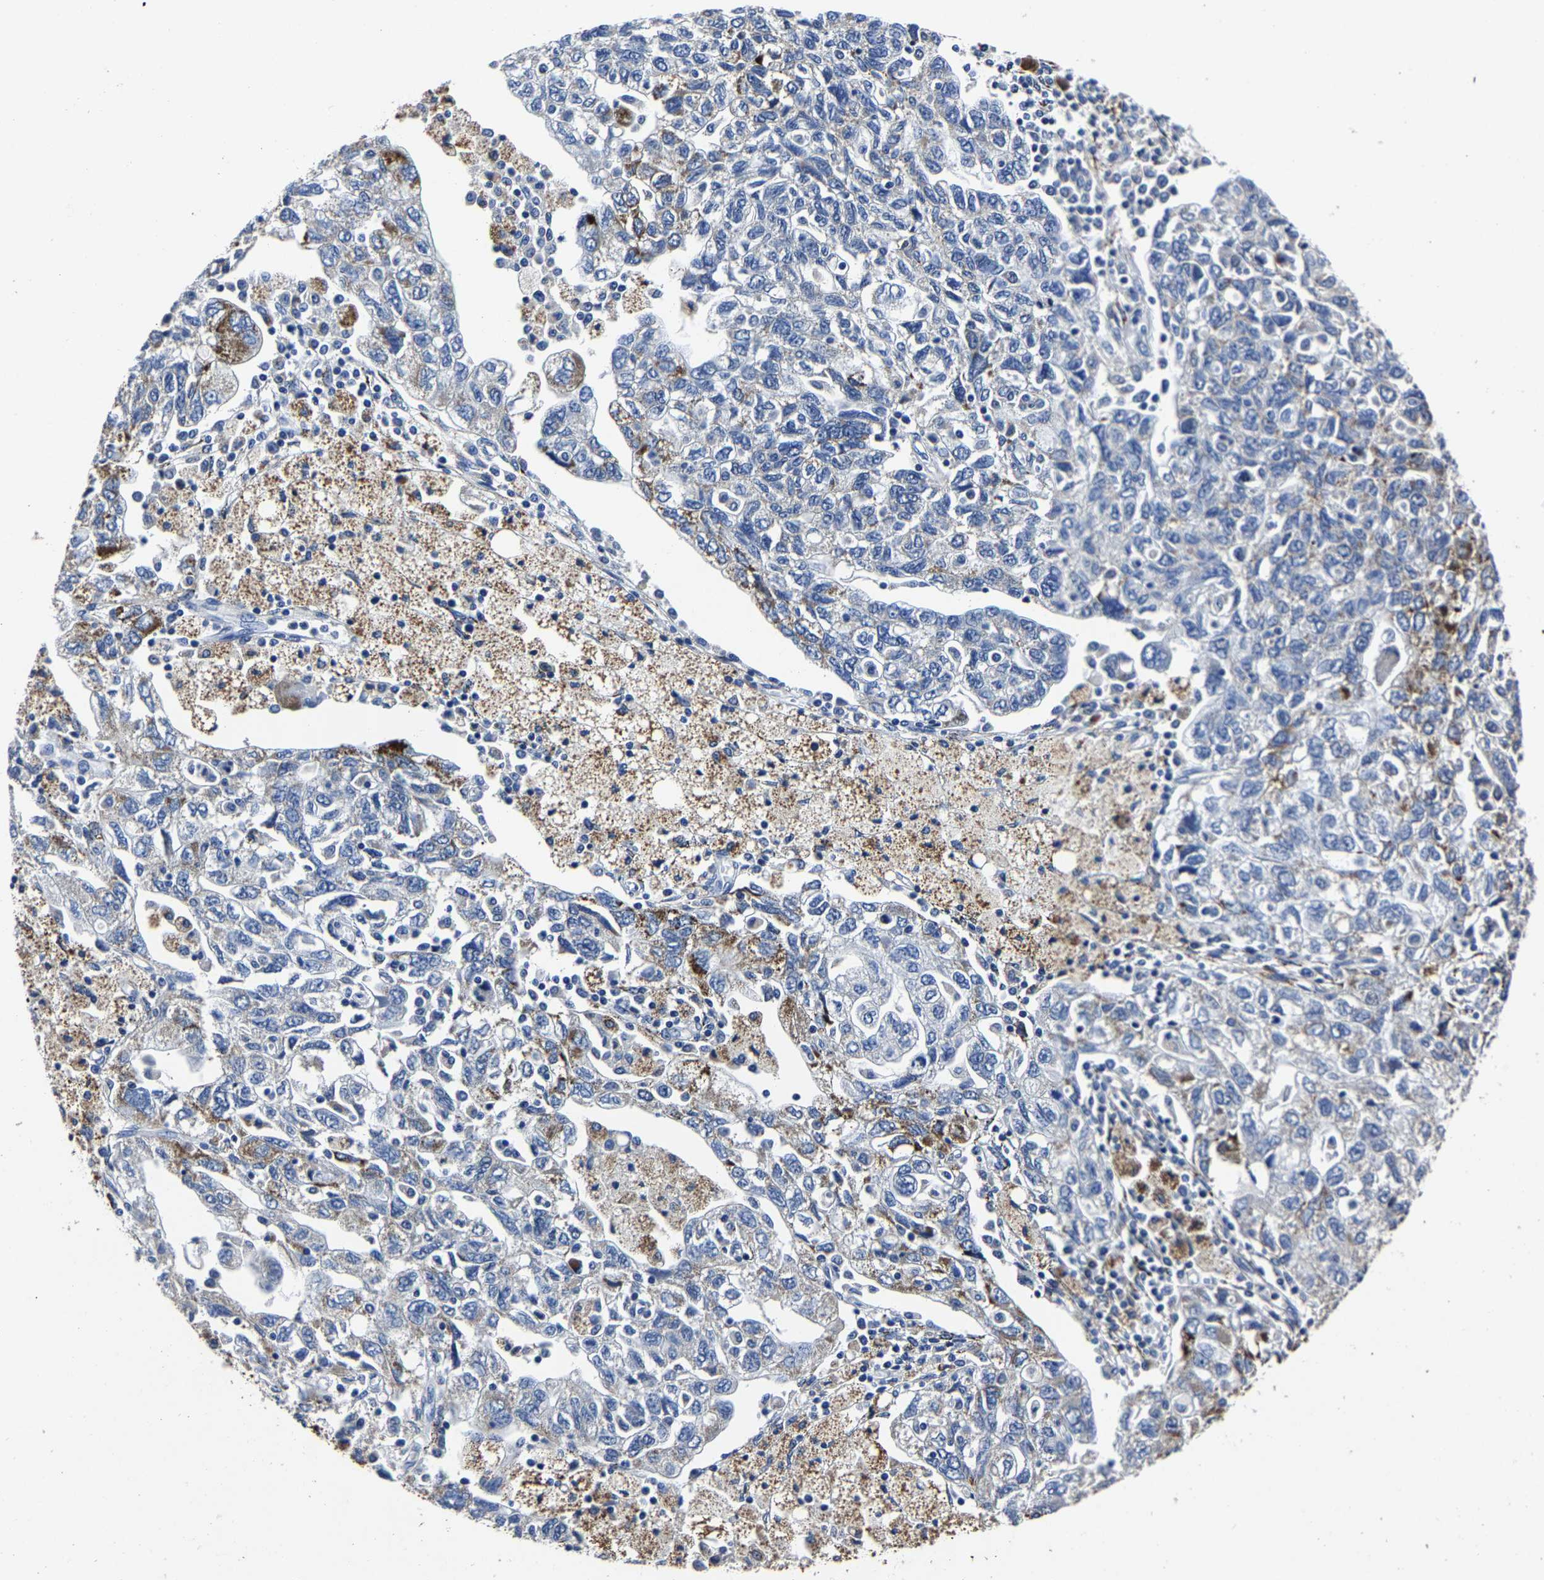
{"staining": {"intensity": "moderate", "quantity": "<25%", "location": "cytoplasmic/membranous"}, "tissue": "ovarian cancer", "cell_type": "Tumor cells", "image_type": "cancer", "snomed": [{"axis": "morphology", "description": "Carcinoma, NOS"}, {"axis": "morphology", "description": "Cystadenocarcinoma, serous, NOS"}, {"axis": "topography", "description": "Ovary"}], "caption": "Protein positivity by immunohistochemistry (IHC) displays moderate cytoplasmic/membranous expression in about <25% of tumor cells in ovarian cancer (carcinoma).", "gene": "PSPH", "patient": {"sex": "female", "age": 69}}